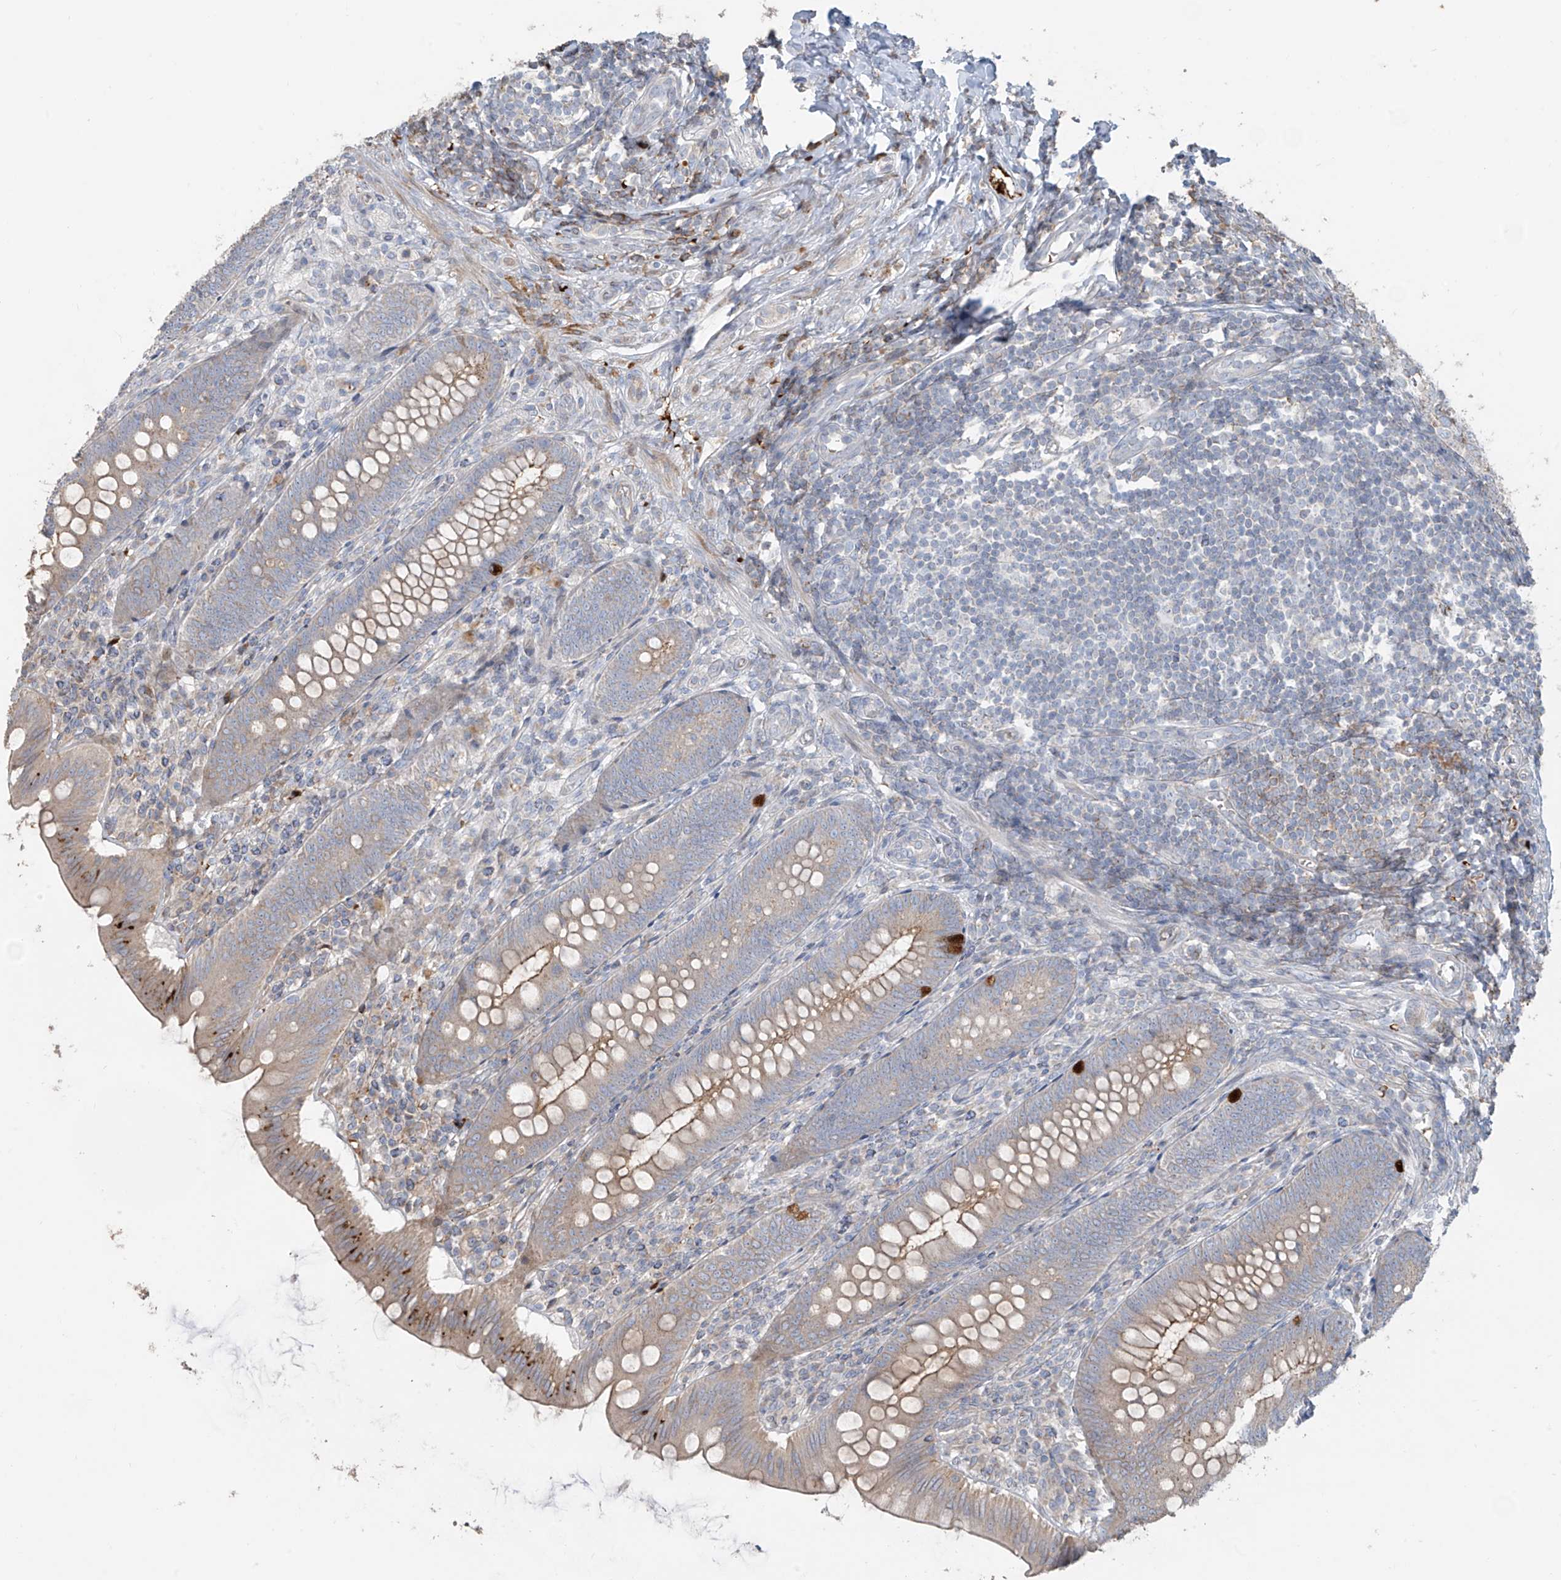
{"staining": {"intensity": "moderate", "quantity": "<25%", "location": "cytoplasmic/membranous"}, "tissue": "appendix", "cell_type": "Glandular cells", "image_type": "normal", "snomed": [{"axis": "morphology", "description": "Normal tissue, NOS"}, {"axis": "topography", "description": "Appendix"}], "caption": "A histopathology image of appendix stained for a protein displays moderate cytoplasmic/membranous brown staining in glandular cells.", "gene": "ABTB1", "patient": {"sex": "male", "age": 14}}